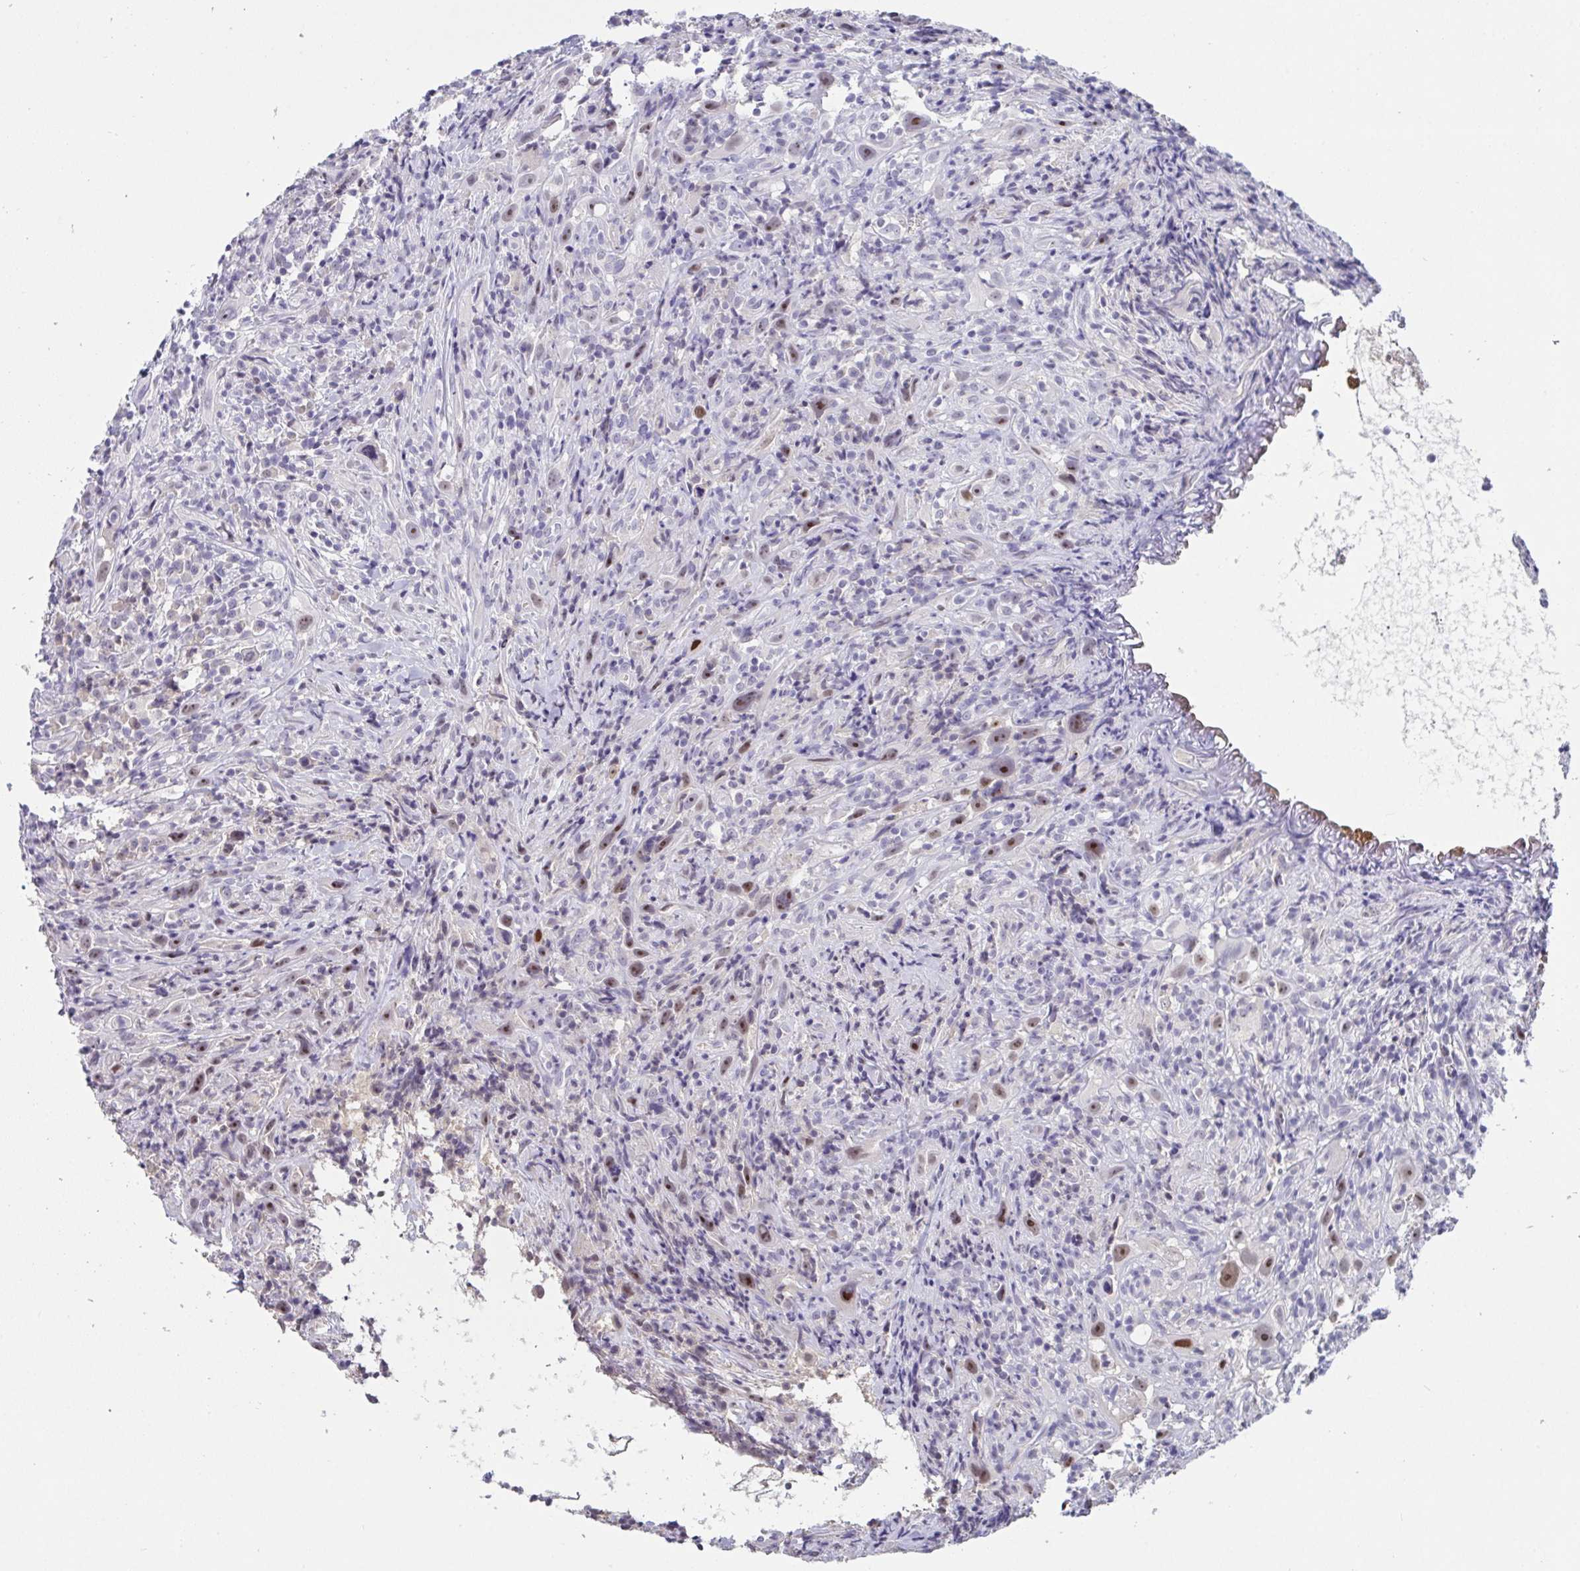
{"staining": {"intensity": "moderate", "quantity": "25%-75%", "location": "nuclear"}, "tissue": "head and neck cancer", "cell_type": "Tumor cells", "image_type": "cancer", "snomed": [{"axis": "morphology", "description": "Squamous cell carcinoma, NOS"}, {"axis": "topography", "description": "Head-Neck"}], "caption": "Immunohistochemistry photomicrograph of neoplastic tissue: head and neck squamous cell carcinoma stained using IHC reveals medium levels of moderate protein expression localized specifically in the nuclear of tumor cells, appearing as a nuclear brown color.", "gene": "MYC", "patient": {"sex": "female", "age": 95}}